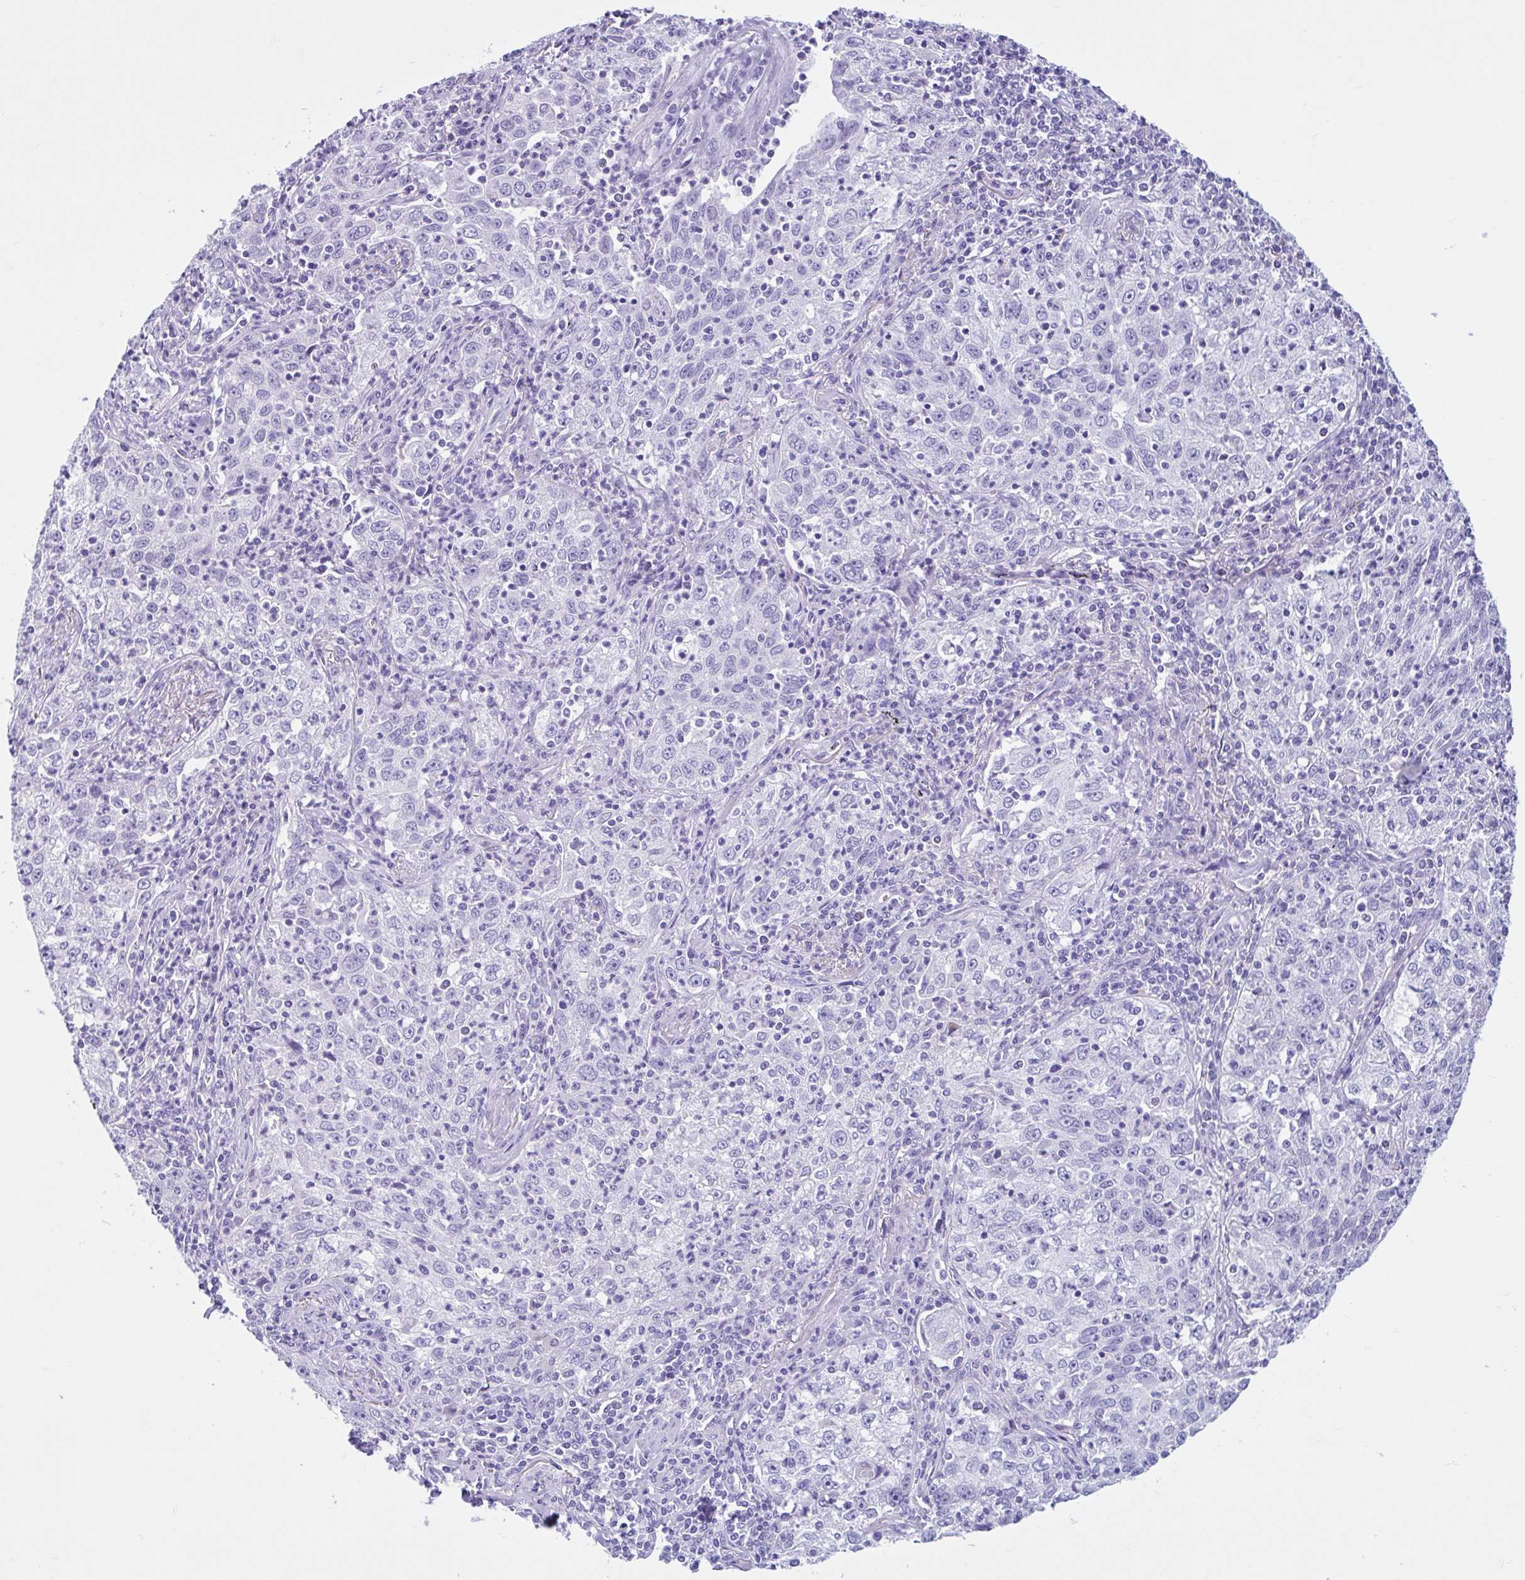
{"staining": {"intensity": "negative", "quantity": "none", "location": "none"}, "tissue": "lung cancer", "cell_type": "Tumor cells", "image_type": "cancer", "snomed": [{"axis": "morphology", "description": "Squamous cell carcinoma, NOS"}, {"axis": "topography", "description": "Lung"}], "caption": "Squamous cell carcinoma (lung) was stained to show a protein in brown. There is no significant staining in tumor cells. (Stains: DAB IHC with hematoxylin counter stain, Microscopy: brightfield microscopy at high magnification).", "gene": "OR4N4", "patient": {"sex": "male", "age": 71}}